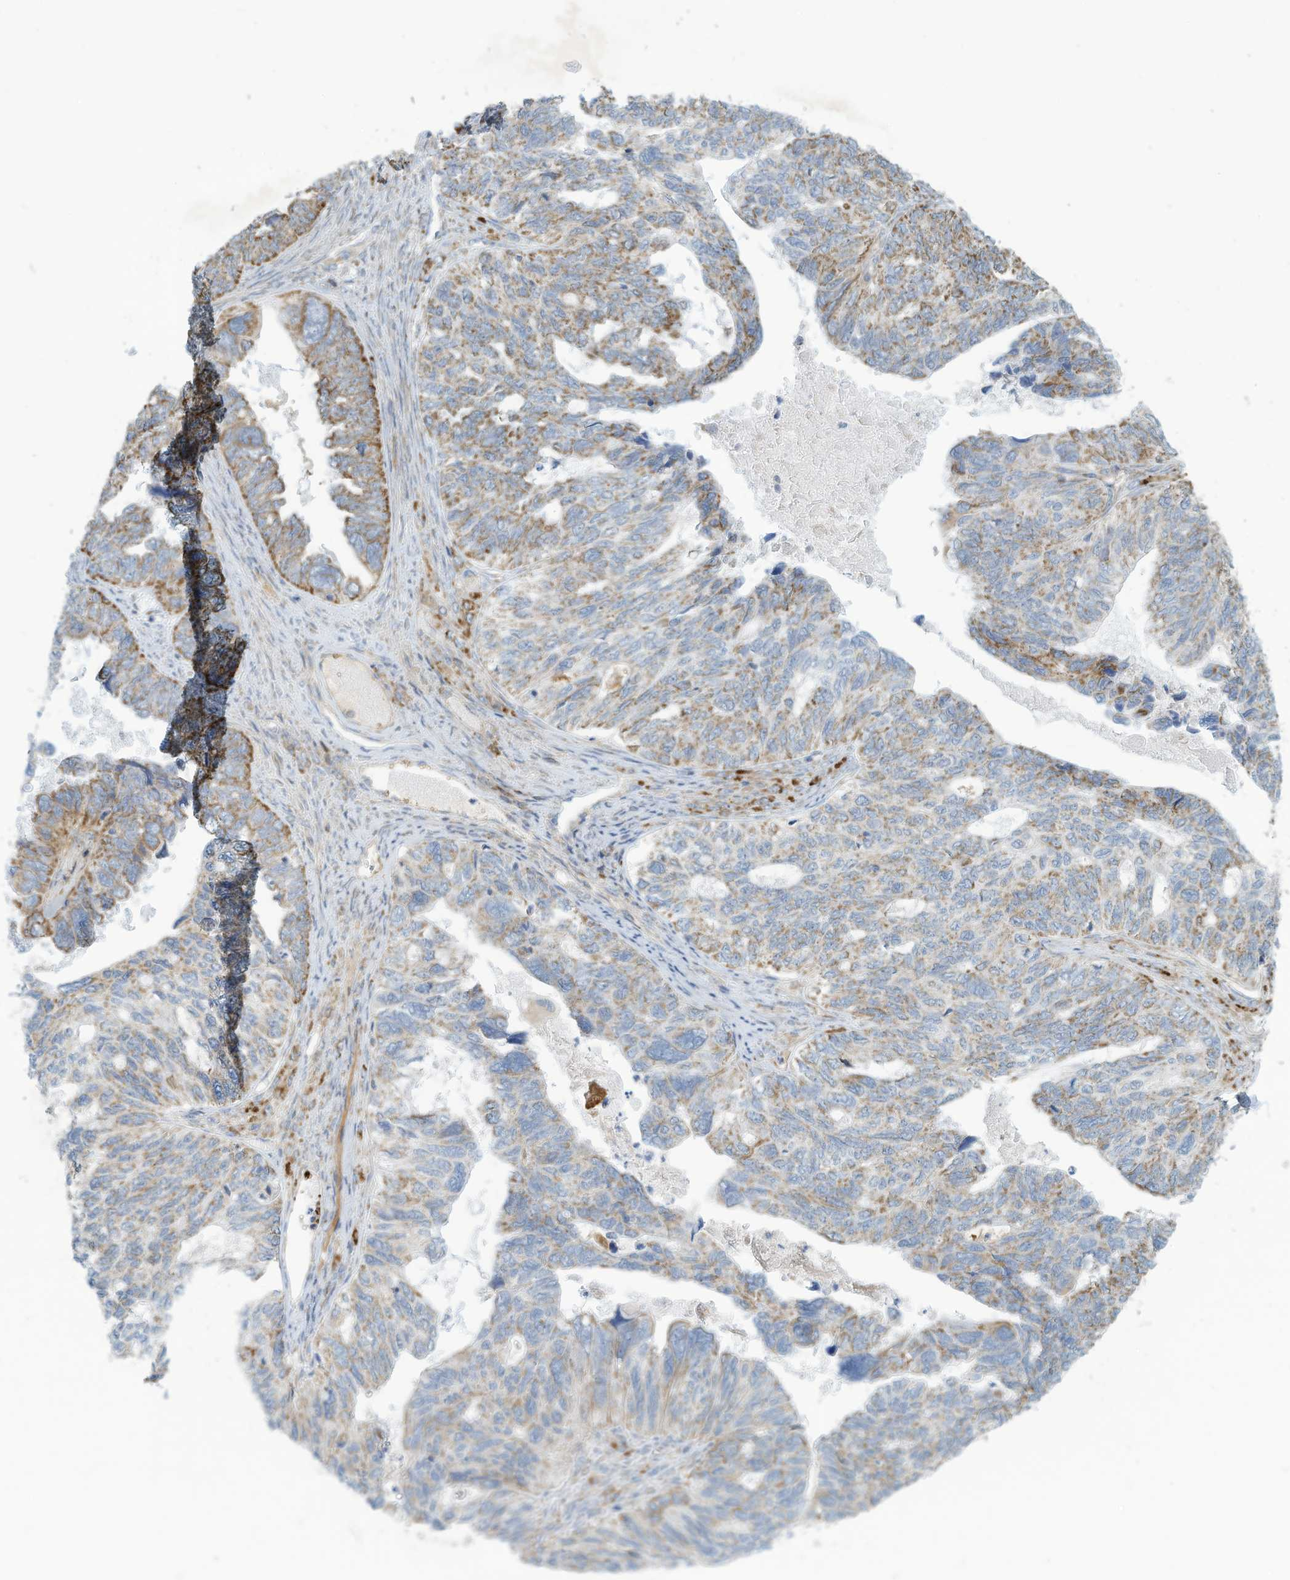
{"staining": {"intensity": "moderate", "quantity": "<25%", "location": "cytoplasmic/membranous"}, "tissue": "ovarian cancer", "cell_type": "Tumor cells", "image_type": "cancer", "snomed": [{"axis": "morphology", "description": "Cystadenocarcinoma, serous, NOS"}, {"axis": "topography", "description": "Ovary"}], "caption": "High-power microscopy captured an immunohistochemistry micrograph of ovarian cancer (serous cystadenocarcinoma), revealing moderate cytoplasmic/membranous staining in about <25% of tumor cells.", "gene": "NLN", "patient": {"sex": "female", "age": 79}}